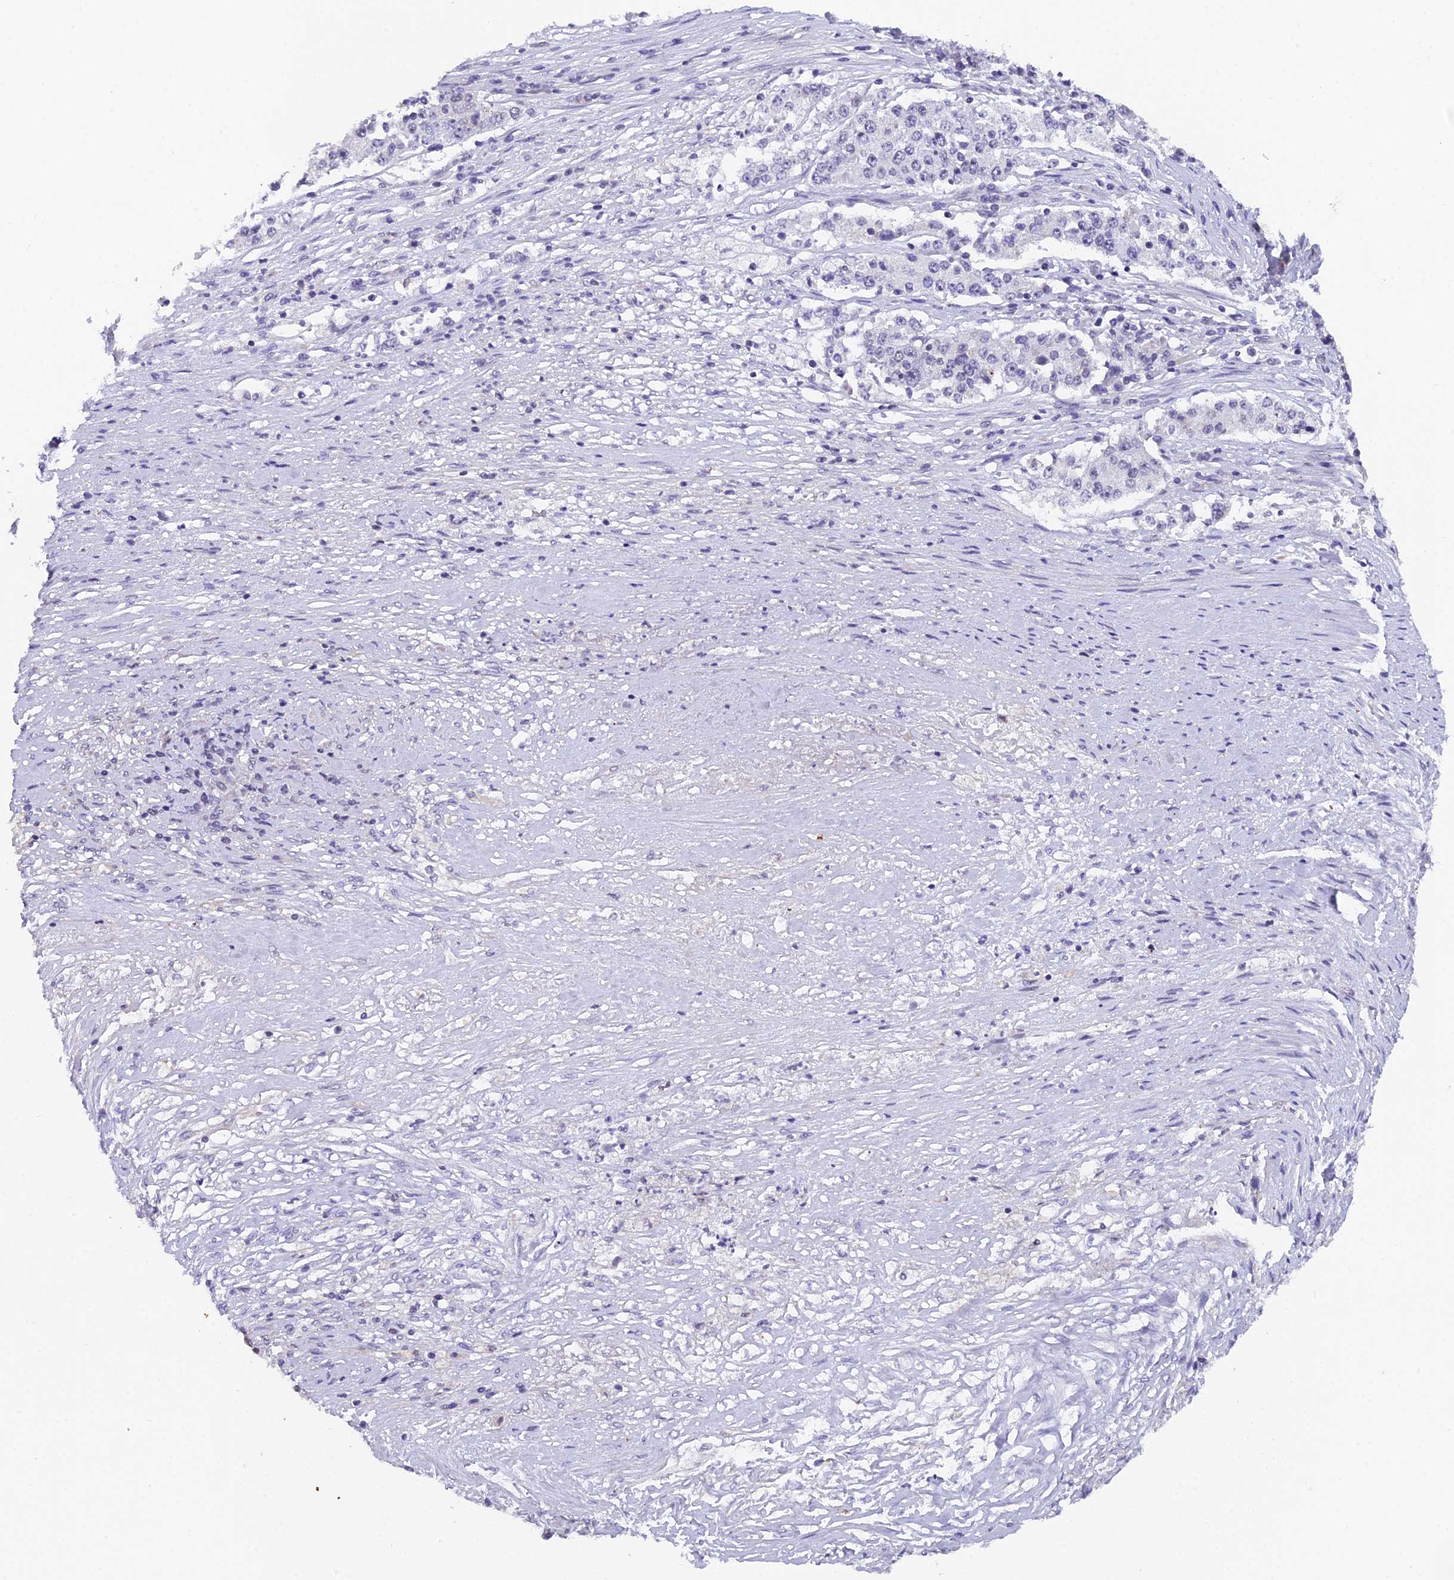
{"staining": {"intensity": "negative", "quantity": "none", "location": "none"}, "tissue": "stomach cancer", "cell_type": "Tumor cells", "image_type": "cancer", "snomed": [{"axis": "morphology", "description": "Adenocarcinoma, NOS"}, {"axis": "topography", "description": "Stomach"}], "caption": "A high-resolution image shows immunohistochemistry staining of stomach adenocarcinoma, which reveals no significant expression in tumor cells.", "gene": "XKR9", "patient": {"sex": "male", "age": 59}}